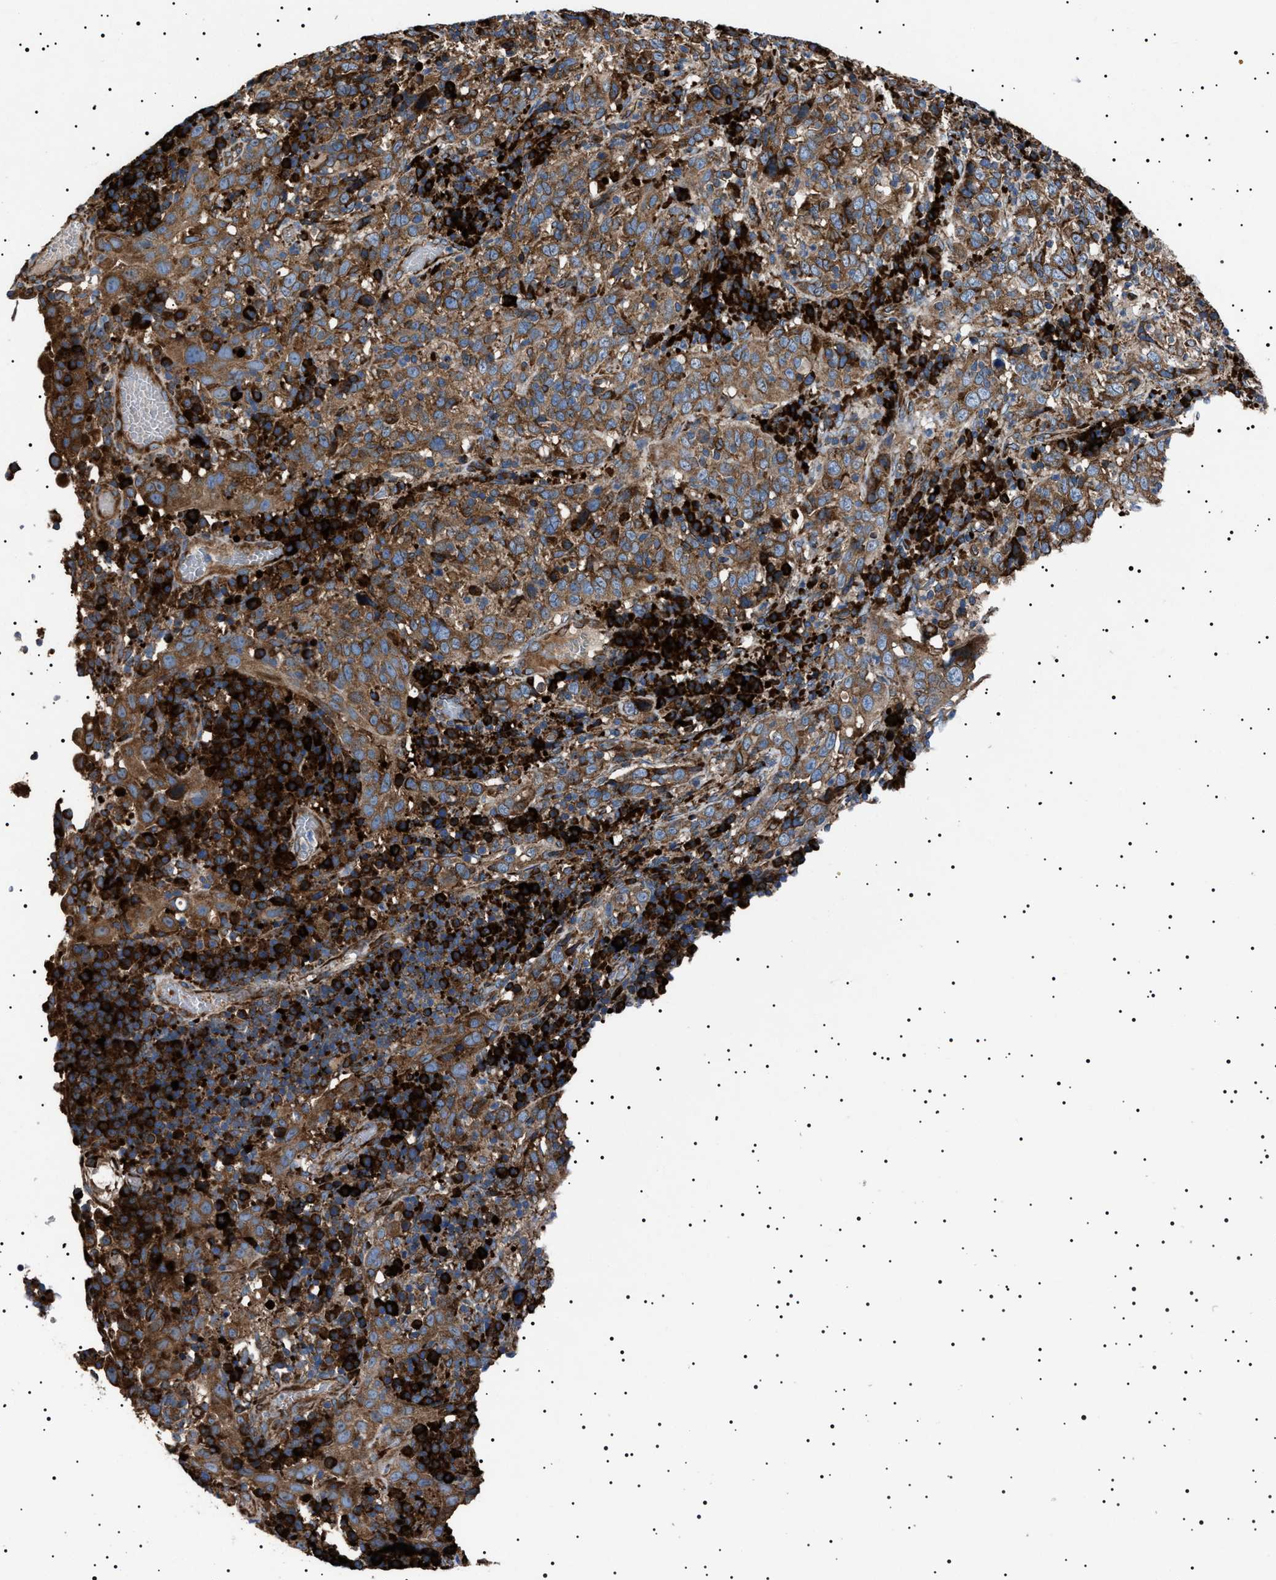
{"staining": {"intensity": "moderate", "quantity": ">75%", "location": "cytoplasmic/membranous"}, "tissue": "cervical cancer", "cell_type": "Tumor cells", "image_type": "cancer", "snomed": [{"axis": "morphology", "description": "Squamous cell carcinoma, NOS"}, {"axis": "topography", "description": "Cervix"}], "caption": "About >75% of tumor cells in human squamous cell carcinoma (cervical) reveal moderate cytoplasmic/membranous protein expression as visualized by brown immunohistochemical staining.", "gene": "TOP1MT", "patient": {"sex": "female", "age": 46}}